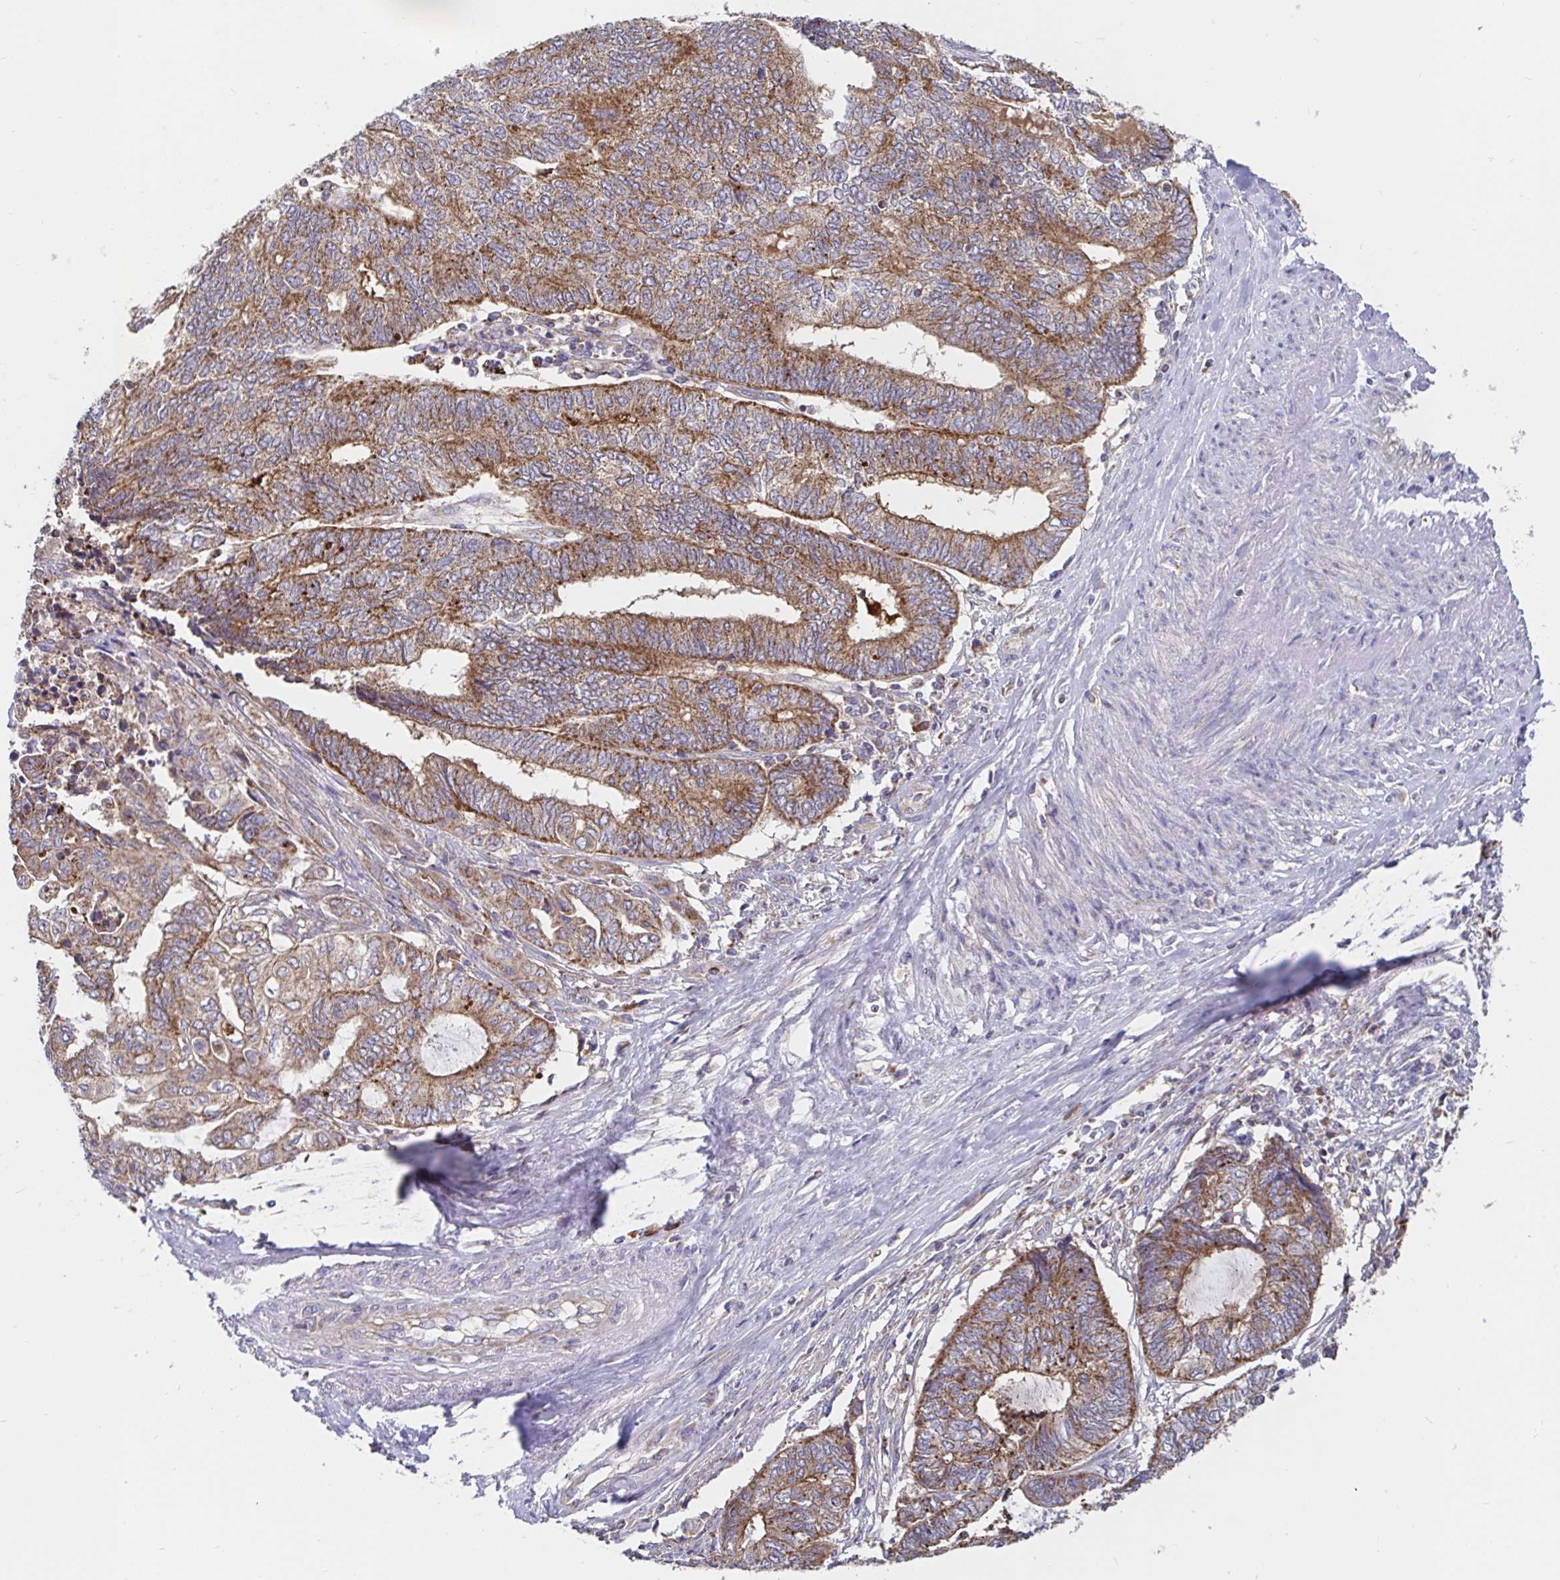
{"staining": {"intensity": "moderate", "quantity": ">75%", "location": "cytoplasmic/membranous"}, "tissue": "endometrial cancer", "cell_type": "Tumor cells", "image_type": "cancer", "snomed": [{"axis": "morphology", "description": "Adenocarcinoma, NOS"}, {"axis": "topography", "description": "Uterus"}, {"axis": "topography", "description": "Endometrium"}], "caption": "The immunohistochemical stain labels moderate cytoplasmic/membranous staining in tumor cells of endometrial cancer (adenocarcinoma) tissue.", "gene": "PRDX3", "patient": {"sex": "female", "age": 70}}